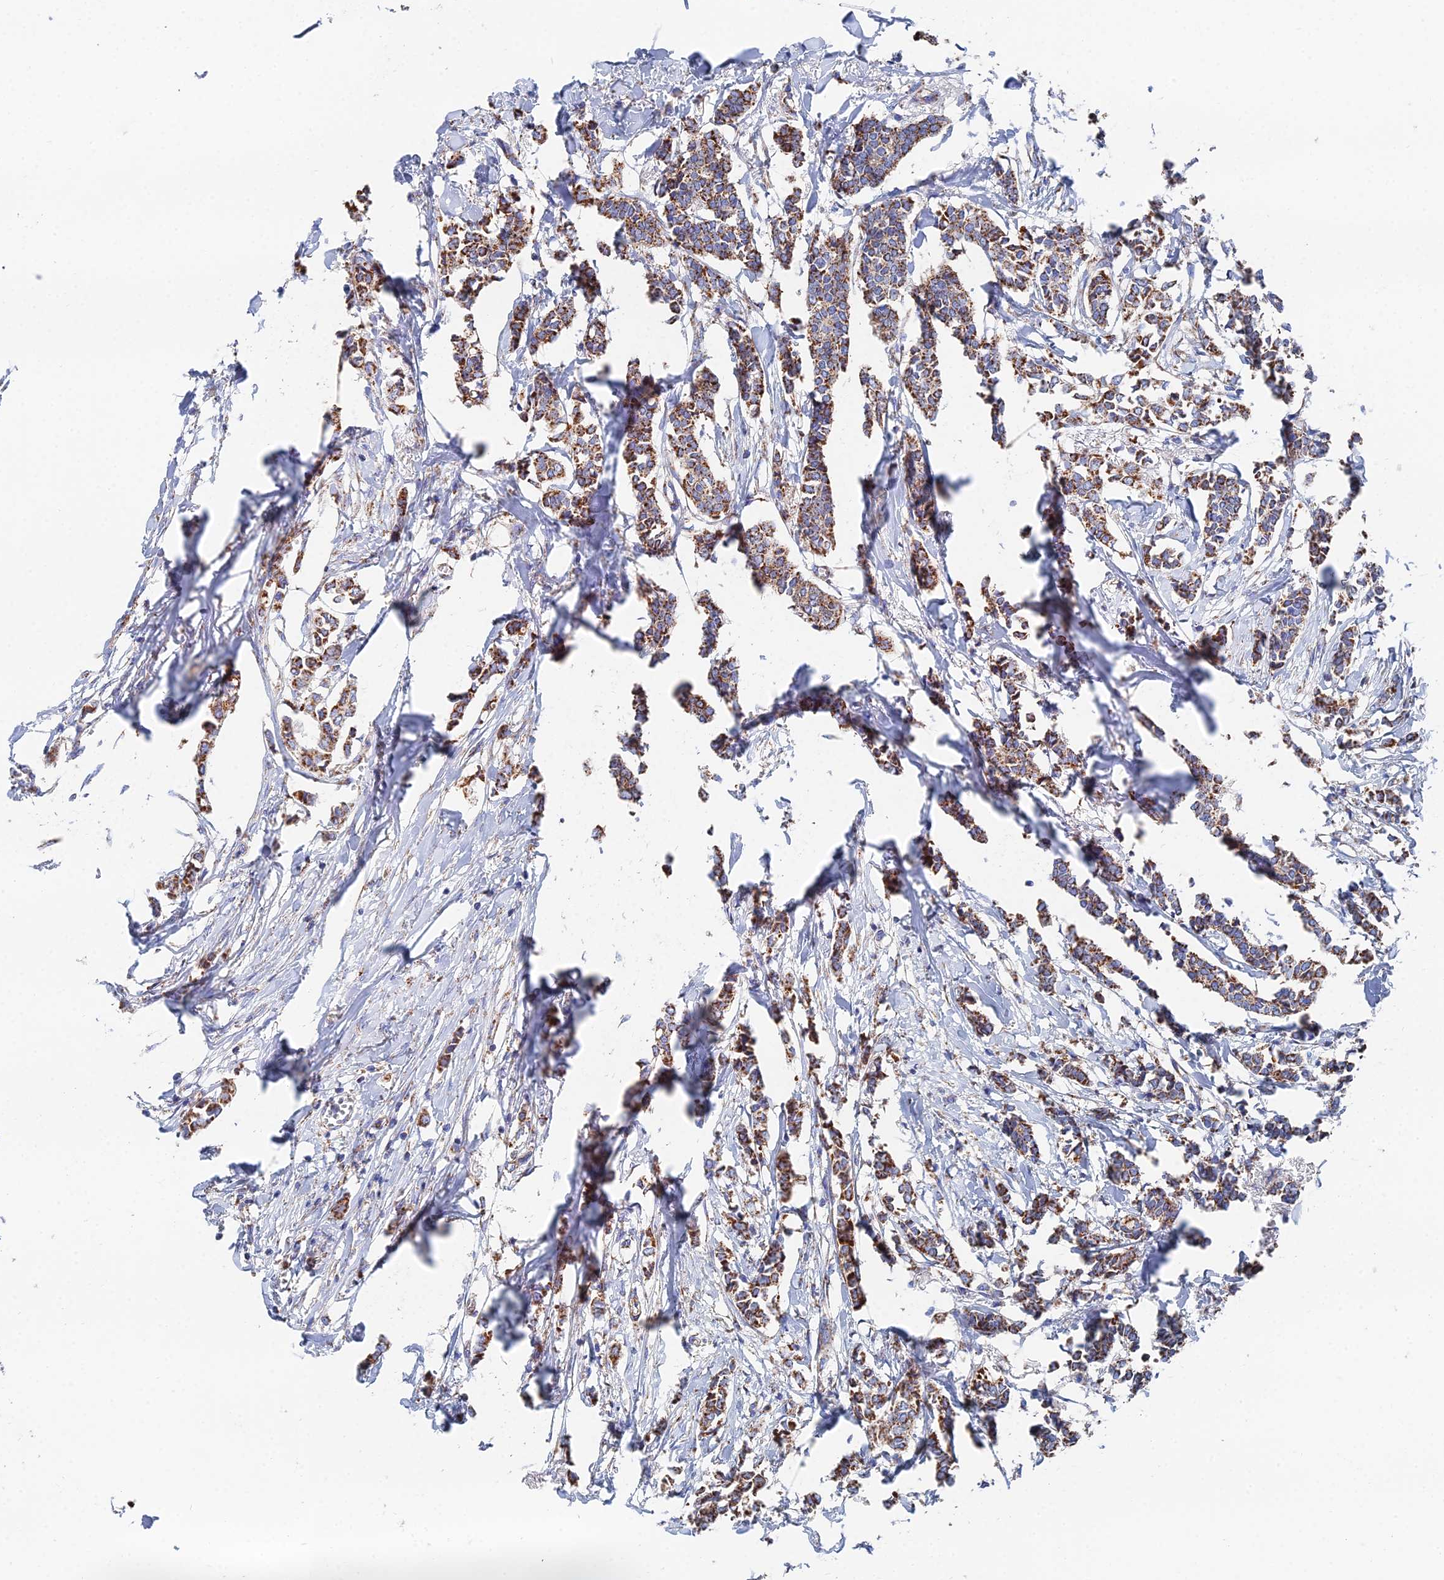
{"staining": {"intensity": "strong", "quantity": ">75%", "location": "cytoplasmic/membranous"}, "tissue": "breast cancer", "cell_type": "Tumor cells", "image_type": "cancer", "snomed": [{"axis": "morphology", "description": "Duct carcinoma"}, {"axis": "topography", "description": "Breast"}], "caption": "High-magnification brightfield microscopy of breast cancer stained with DAB (brown) and counterstained with hematoxylin (blue). tumor cells exhibit strong cytoplasmic/membranous expression is identified in about>75% of cells.", "gene": "IFT80", "patient": {"sex": "female", "age": 41}}